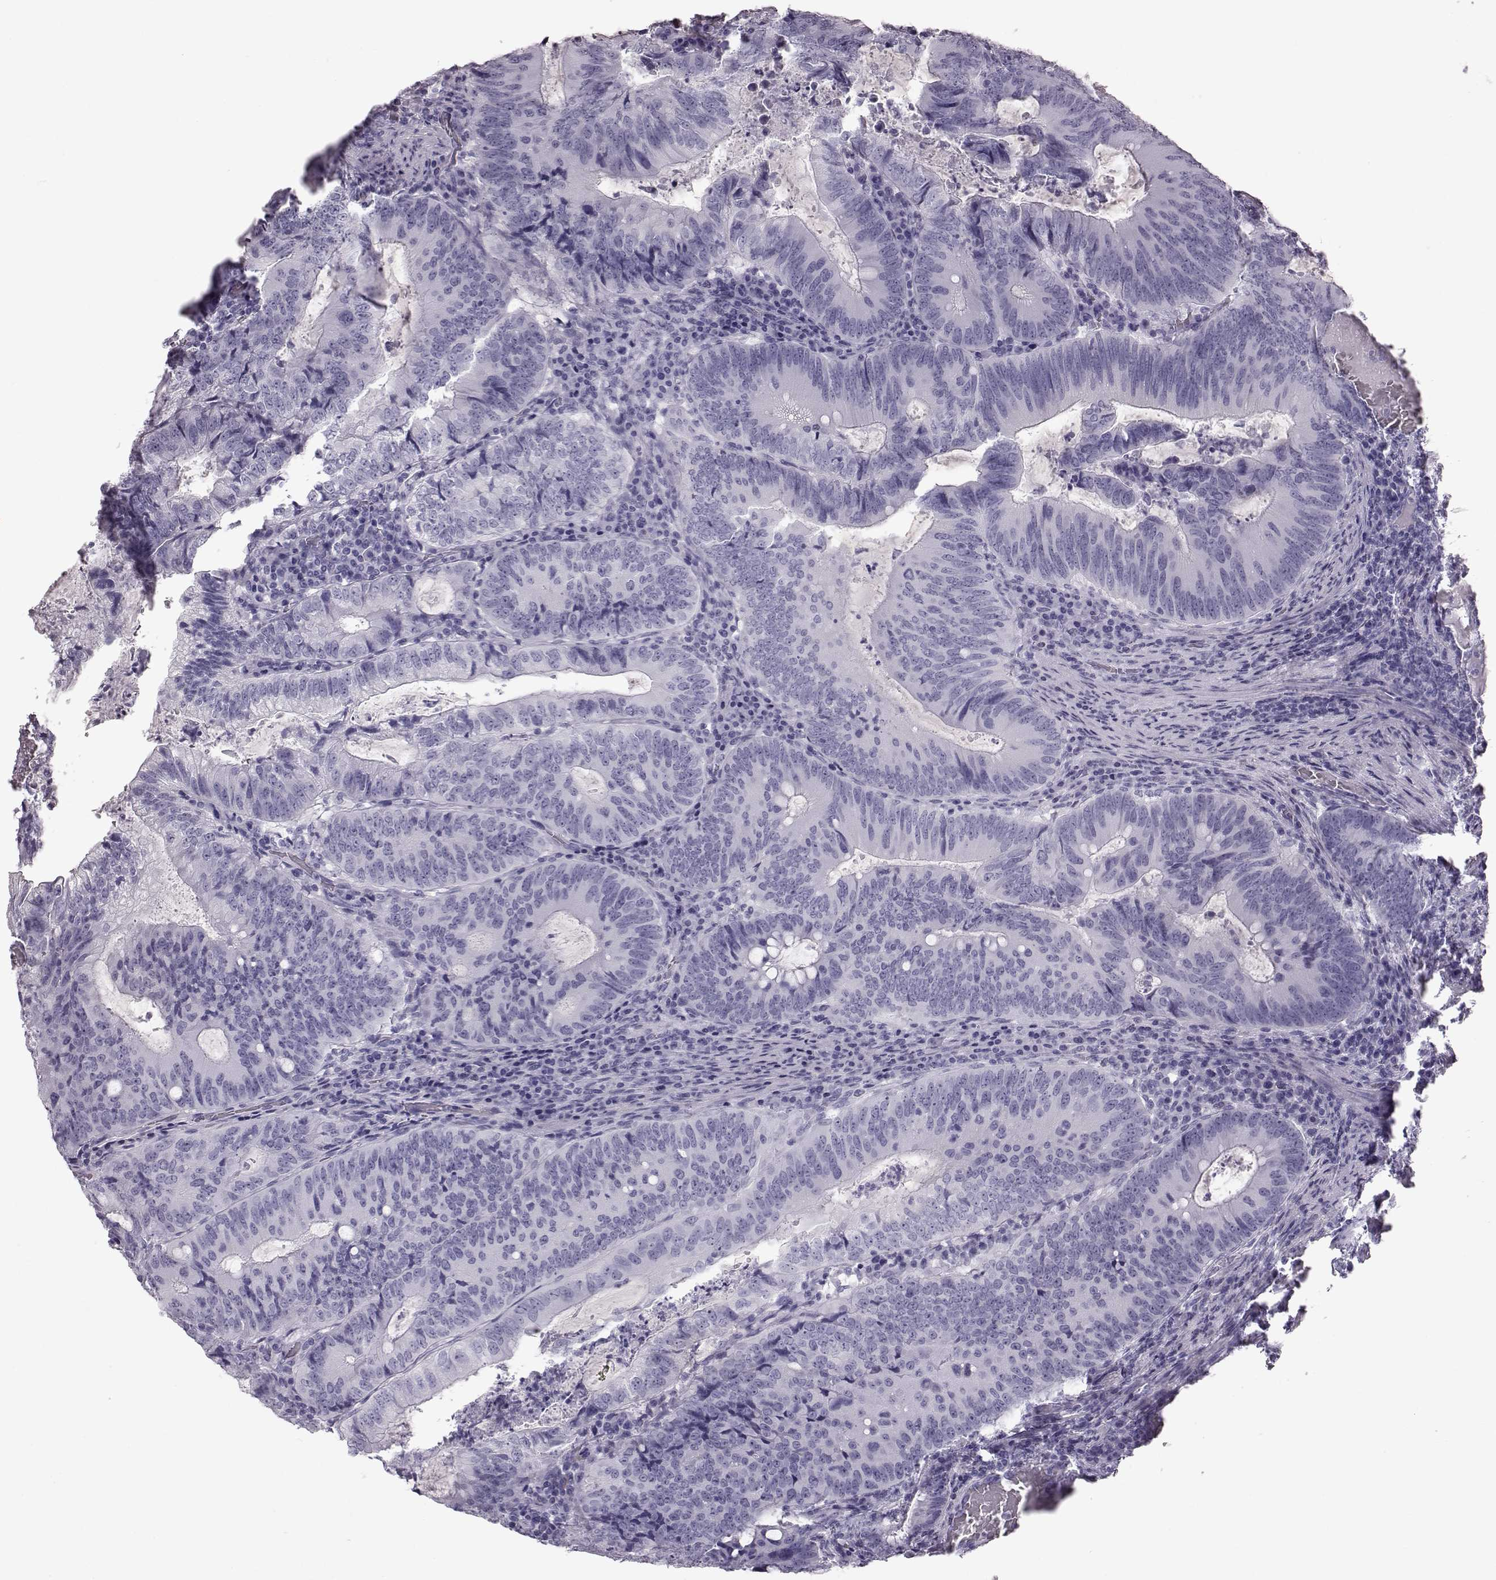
{"staining": {"intensity": "negative", "quantity": "none", "location": "none"}, "tissue": "colorectal cancer", "cell_type": "Tumor cells", "image_type": "cancer", "snomed": [{"axis": "morphology", "description": "Adenocarcinoma, NOS"}, {"axis": "topography", "description": "Colon"}], "caption": "Tumor cells show no significant positivity in colorectal cancer.", "gene": "TCHHL1", "patient": {"sex": "male", "age": 67}}